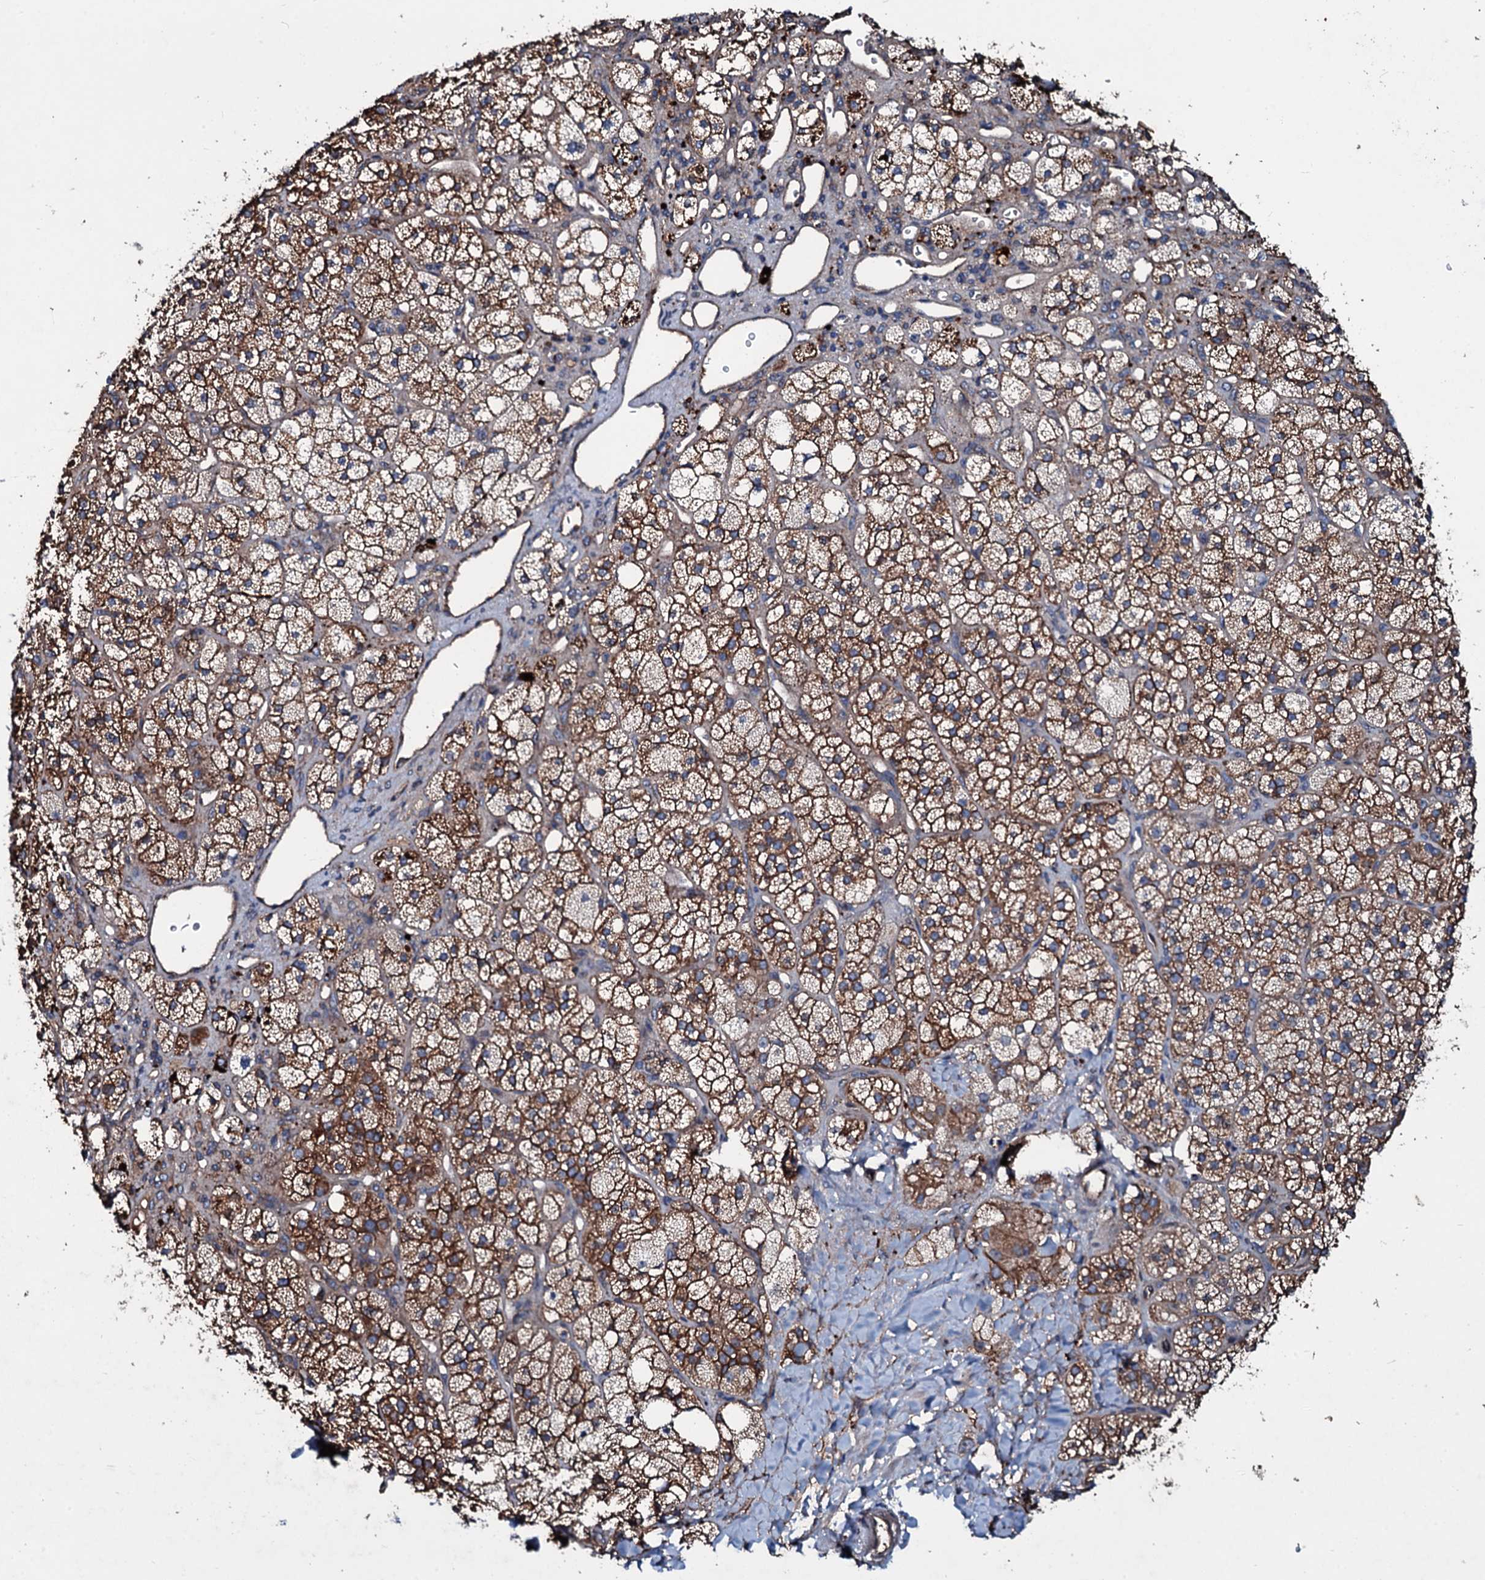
{"staining": {"intensity": "strong", "quantity": ">75%", "location": "cytoplasmic/membranous"}, "tissue": "adrenal gland", "cell_type": "Glandular cells", "image_type": "normal", "snomed": [{"axis": "morphology", "description": "Normal tissue, NOS"}, {"axis": "topography", "description": "Adrenal gland"}], "caption": "Immunohistochemistry (IHC) staining of unremarkable adrenal gland, which reveals high levels of strong cytoplasmic/membranous expression in approximately >75% of glandular cells indicating strong cytoplasmic/membranous protein expression. The staining was performed using DAB (3,3'-diaminobenzidine) (brown) for protein detection and nuclei were counterstained in hematoxylin (blue).", "gene": "DMAC2", "patient": {"sex": "male", "age": 61}}